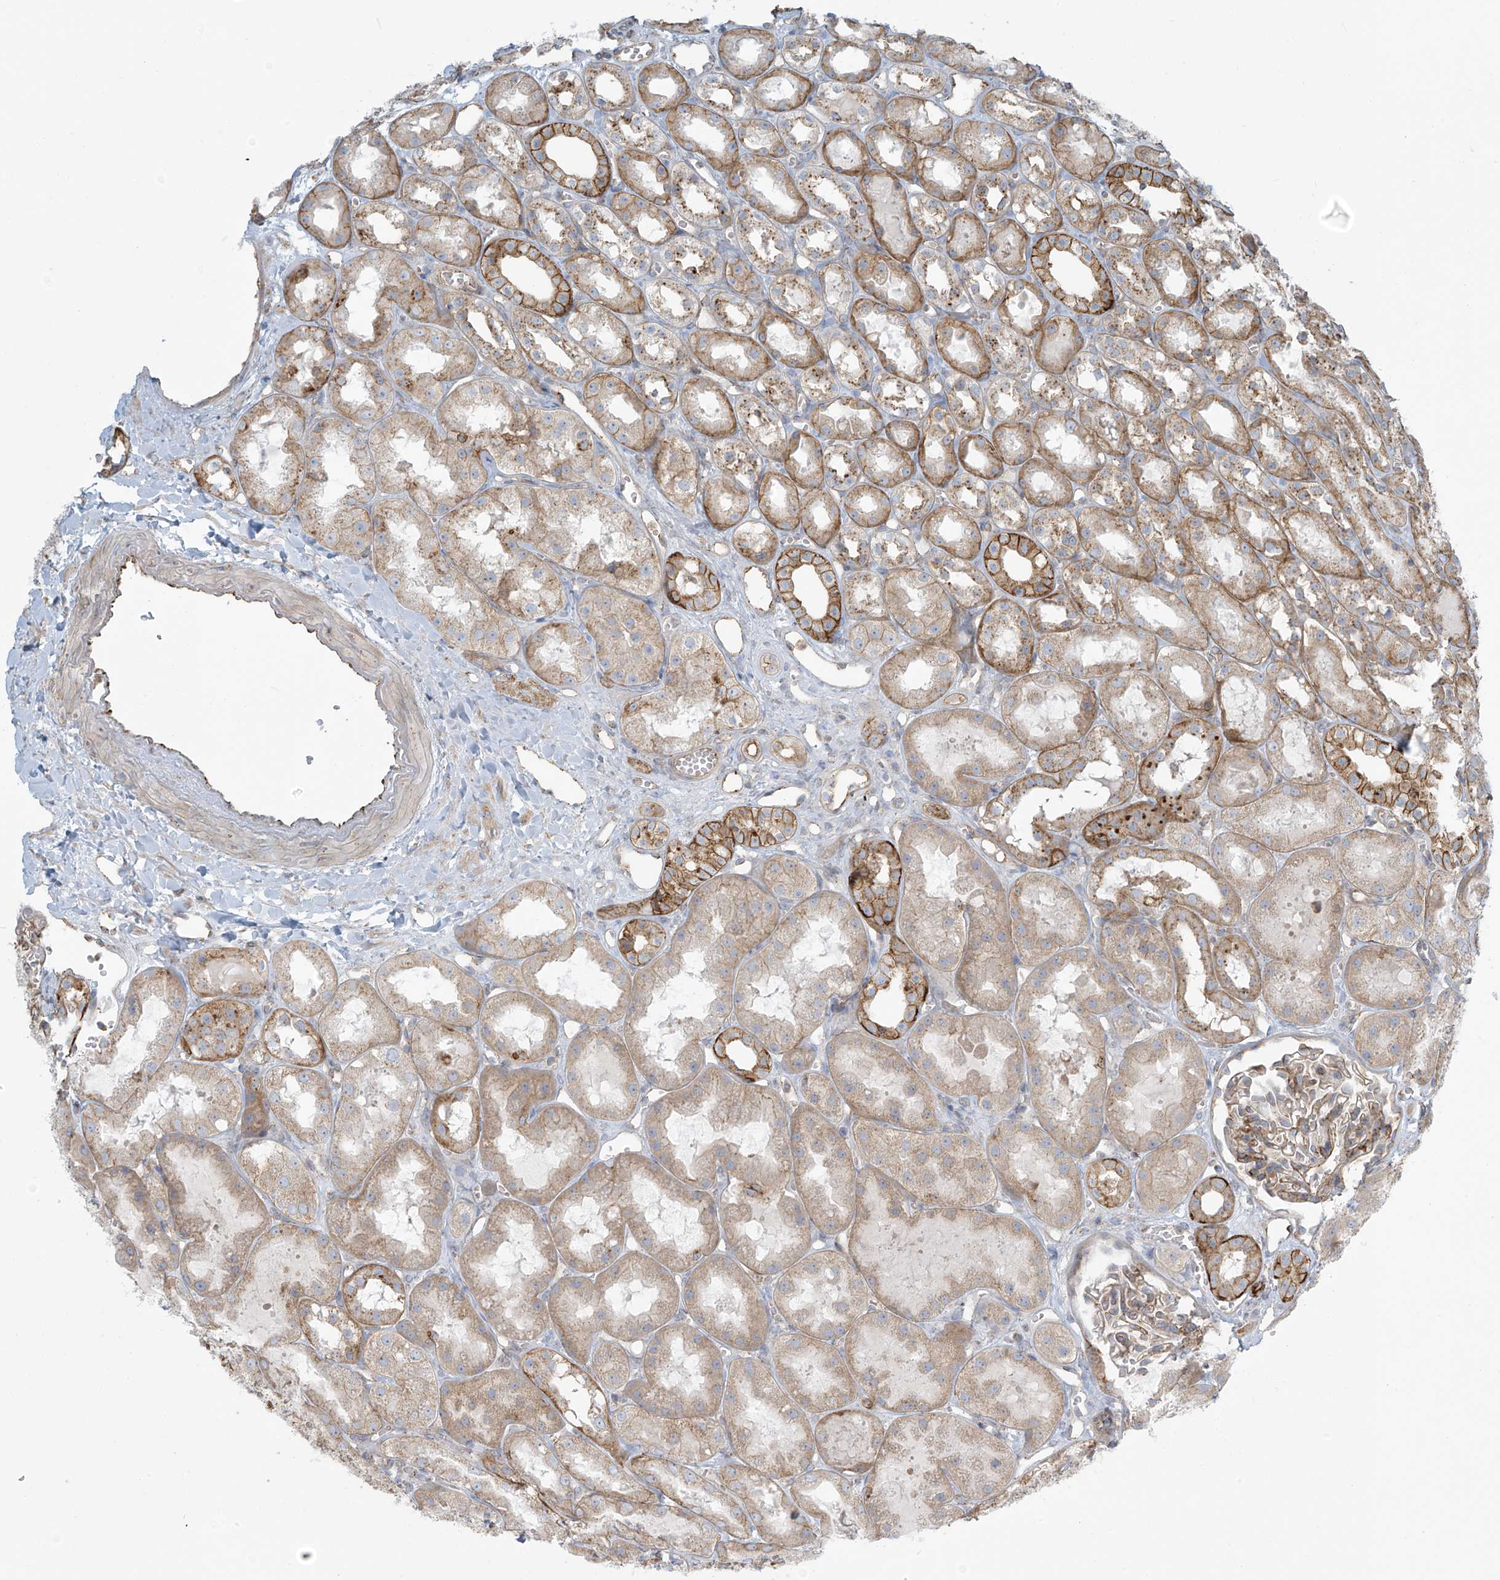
{"staining": {"intensity": "moderate", "quantity": "25%-75%", "location": "cytoplasmic/membranous"}, "tissue": "kidney", "cell_type": "Cells in glomeruli", "image_type": "normal", "snomed": [{"axis": "morphology", "description": "Normal tissue, NOS"}, {"axis": "topography", "description": "Kidney"}], "caption": "Normal kidney was stained to show a protein in brown. There is medium levels of moderate cytoplasmic/membranous positivity in about 25%-75% of cells in glomeruli.", "gene": "LZTS3", "patient": {"sex": "male", "age": 16}}